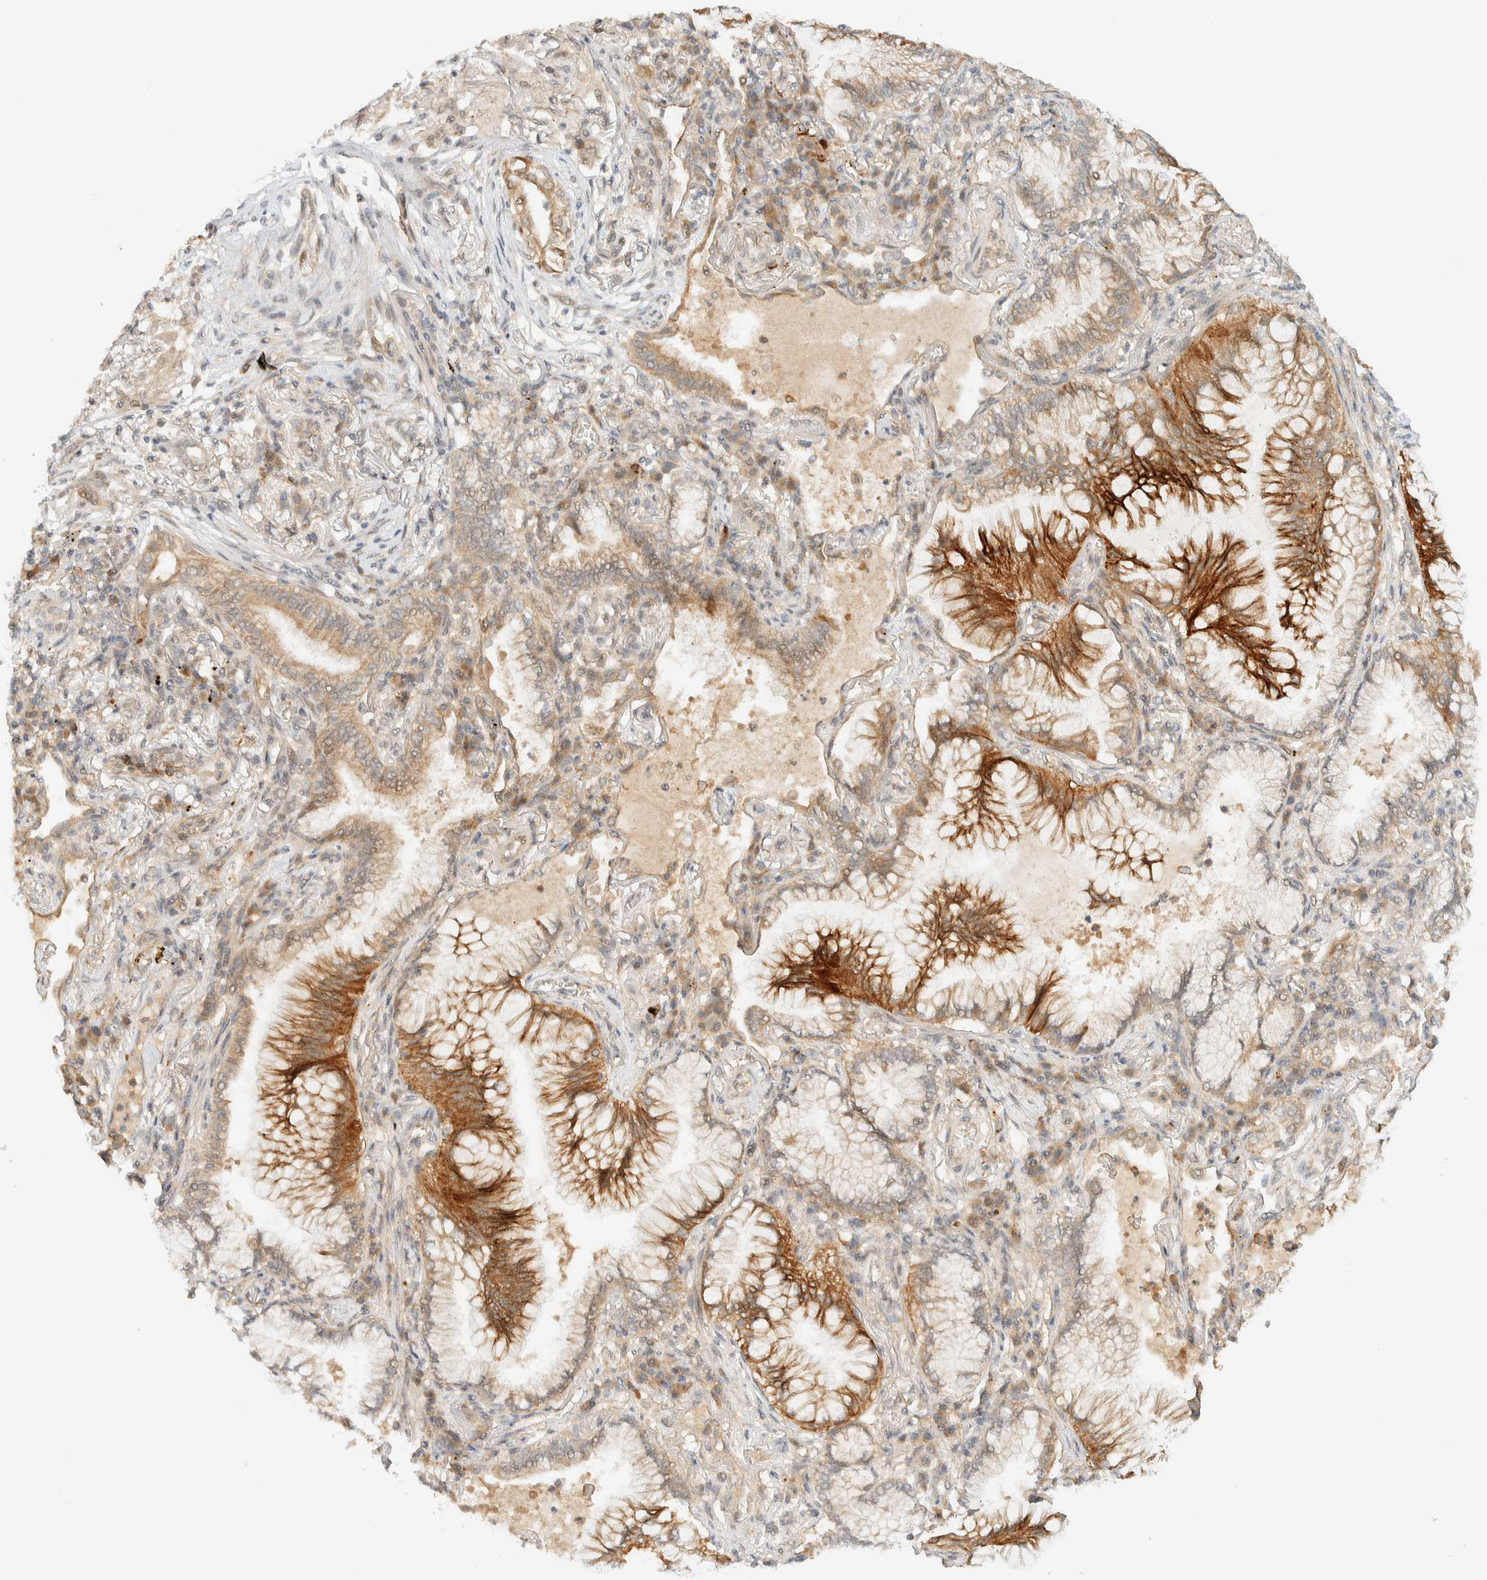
{"staining": {"intensity": "weak", "quantity": ">75%", "location": "cytoplasmic/membranous"}, "tissue": "lung cancer", "cell_type": "Tumor cells", "image_type": "cancer", "snomed": [{"axis": "morphology", "description": "Adenocarcinoma, NOS"}, {"axis": "topography", "description": "Lung"}], "caption": "Adenocarcinoma (lung) stained for a protein (brown) displays weak cytoplasmic/membranous positive expression in about >75% of tumor cells.", "gene": "ZBTB34", "patient": {"sex": "female", "age": 70}}